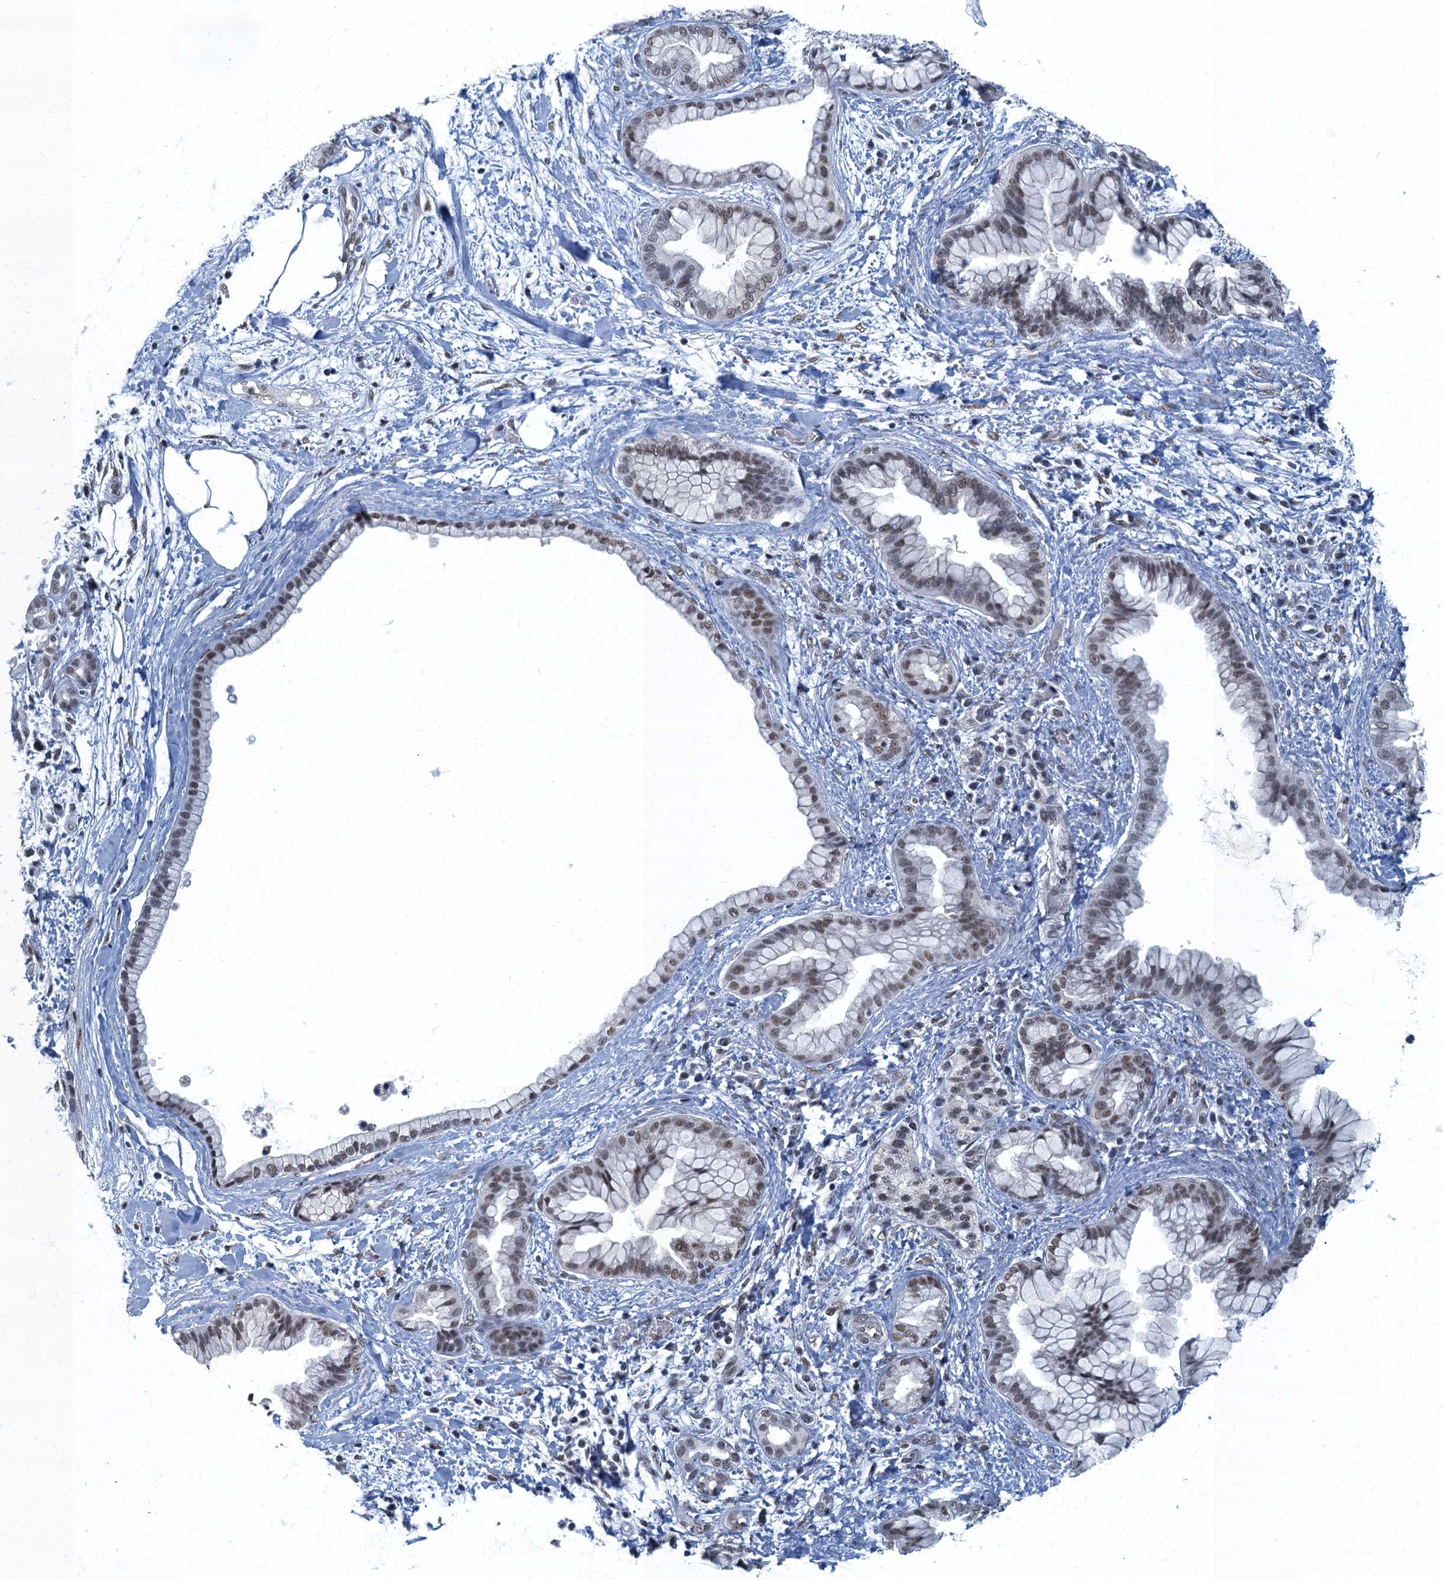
{"staining": {"intensity": "moderate", "quantity": ">75%", "location": "nuclear"}, "tissue": "pancreatic cancer", "cell_type": "Tumor cells", "image_type": "cancer", "snomed": [{"axis": "morphology", "description": "Adenocarcinoma, NOS"}, {"axis": "topography", "description": "Pancreas"}], "caption": "Adenocarcinoma (pancreatic) stained with IHC displays moderate nuclear positivity in approximately >75% of tumor cells.", "gene": "GADL1", "patient": {"sex": "female", "age": 78}}